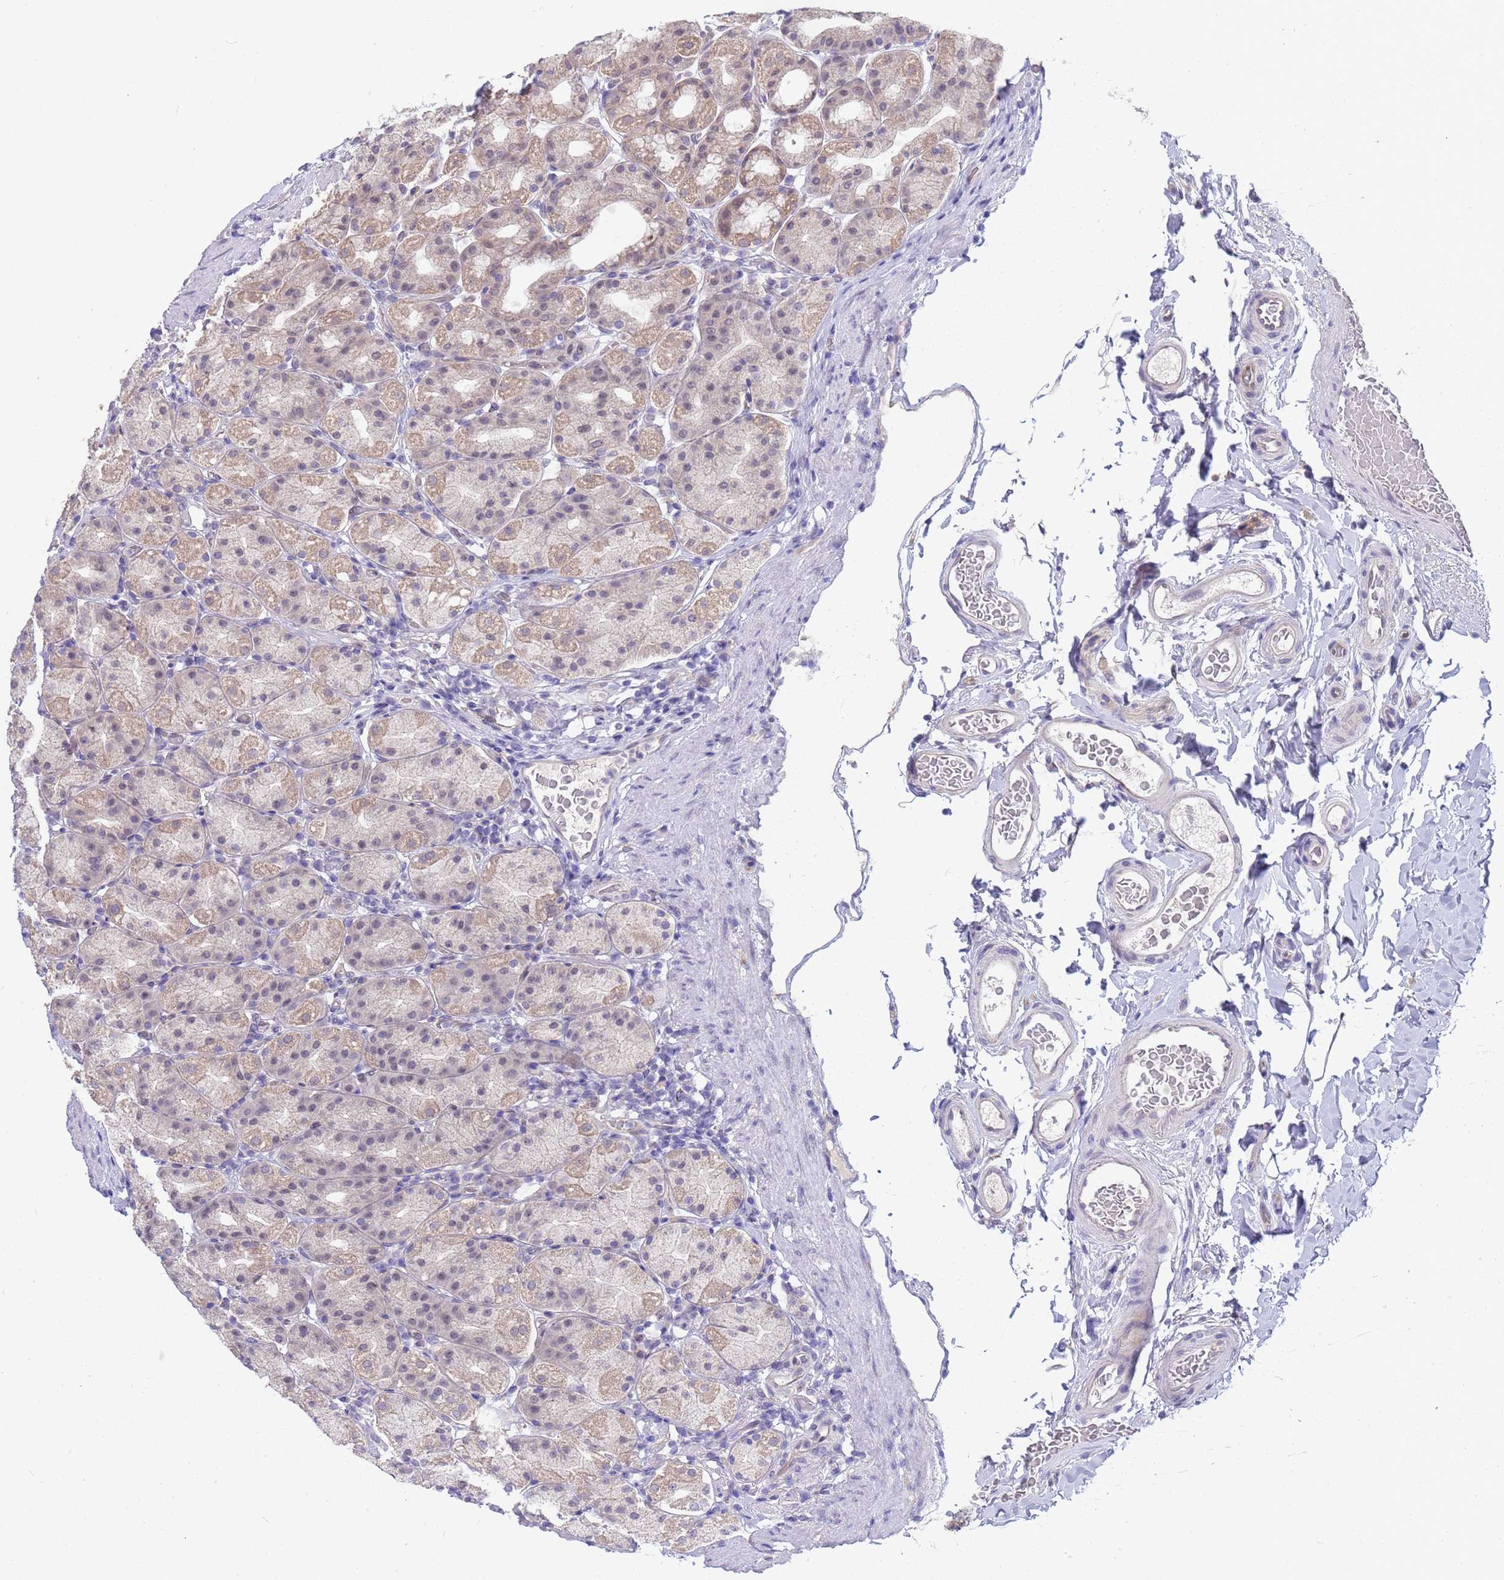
{"staining": {"intensity": "weak", "quantity": "25%-75%", "location": "cytoplasmic/membranous,nuclear"}, "tissue": "stomach", "cell_type": "Glandular cells", "image_type": "normal", "snomed": [{"axis": "morphology", "description": "Normal tissue, NOS"}, {"axis": "topography", "description": "Stomach, upper"}], "caption": "Stomach stained with DAB (3,3'-diaminobenzidine) IHC reveals low levels of weak cytoplasmic/membranous,nuclear staining in approximately 25%-75% of glandular cells.", "gene": "TRMT10A", "patient": {"sex": "male", "age": 68}}